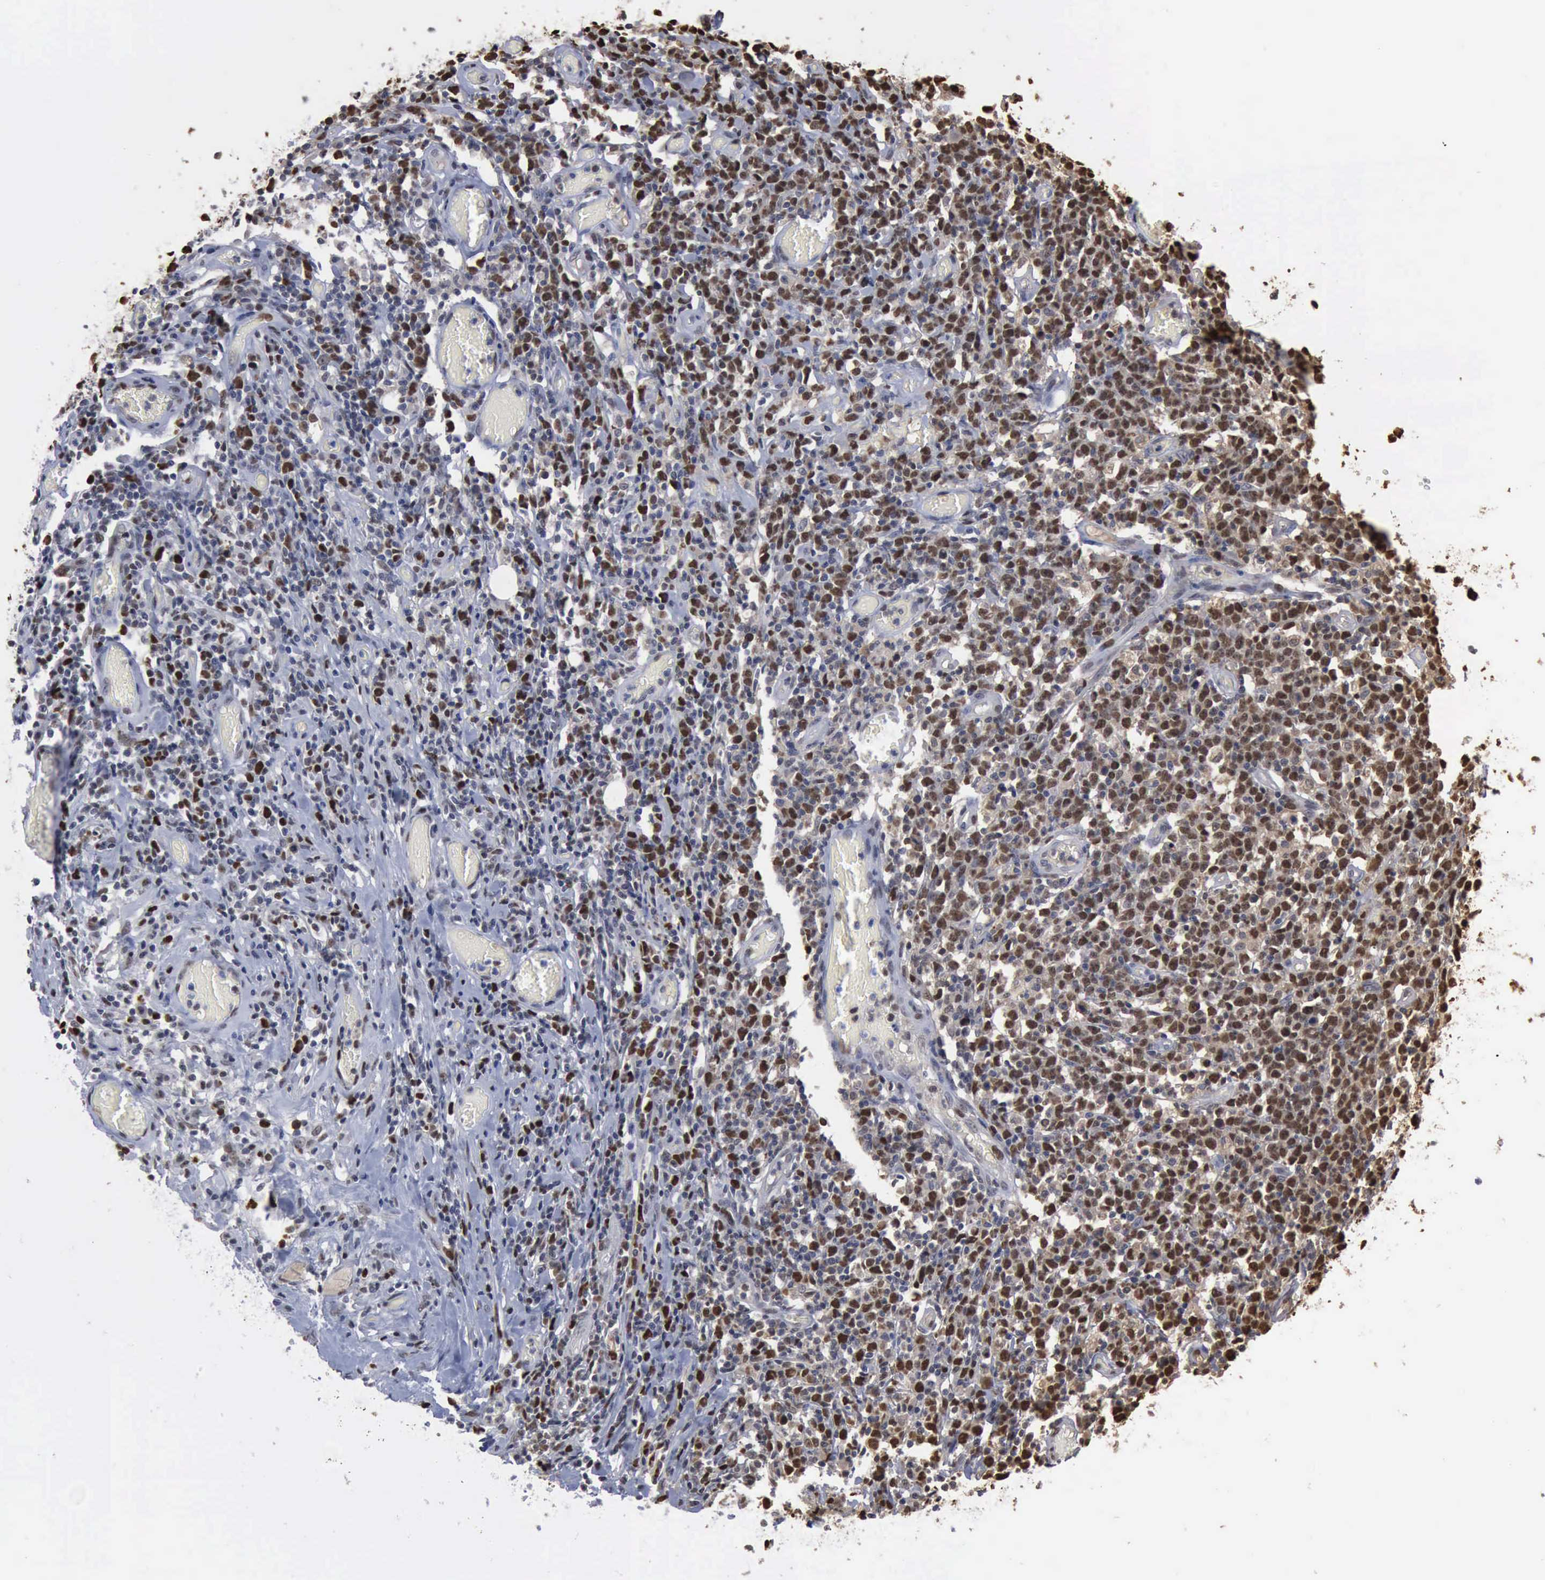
{"staining": {"intensity": "moderate", "quantity": "25%-75%", "location": "nuclear"}, "tissue": "lymphoma", "cell_type": "Tumor cells", "image_type": "cancer", "snomed": [{"axis": "morphology", "description": "Malignant lymphoma, non-Hodgkin's type, High grade"}, {"axis": "topography", "description": "Colon"}], "caption": "Human malignant lymphoma, non-Hodgkin's type (high-grade) stained with a brown dye shows moderate nuclear positive staining in about 25%-75% of tumor cells.", "gene": "PCNA", "patient": {"sex": "male", "age": 82}}